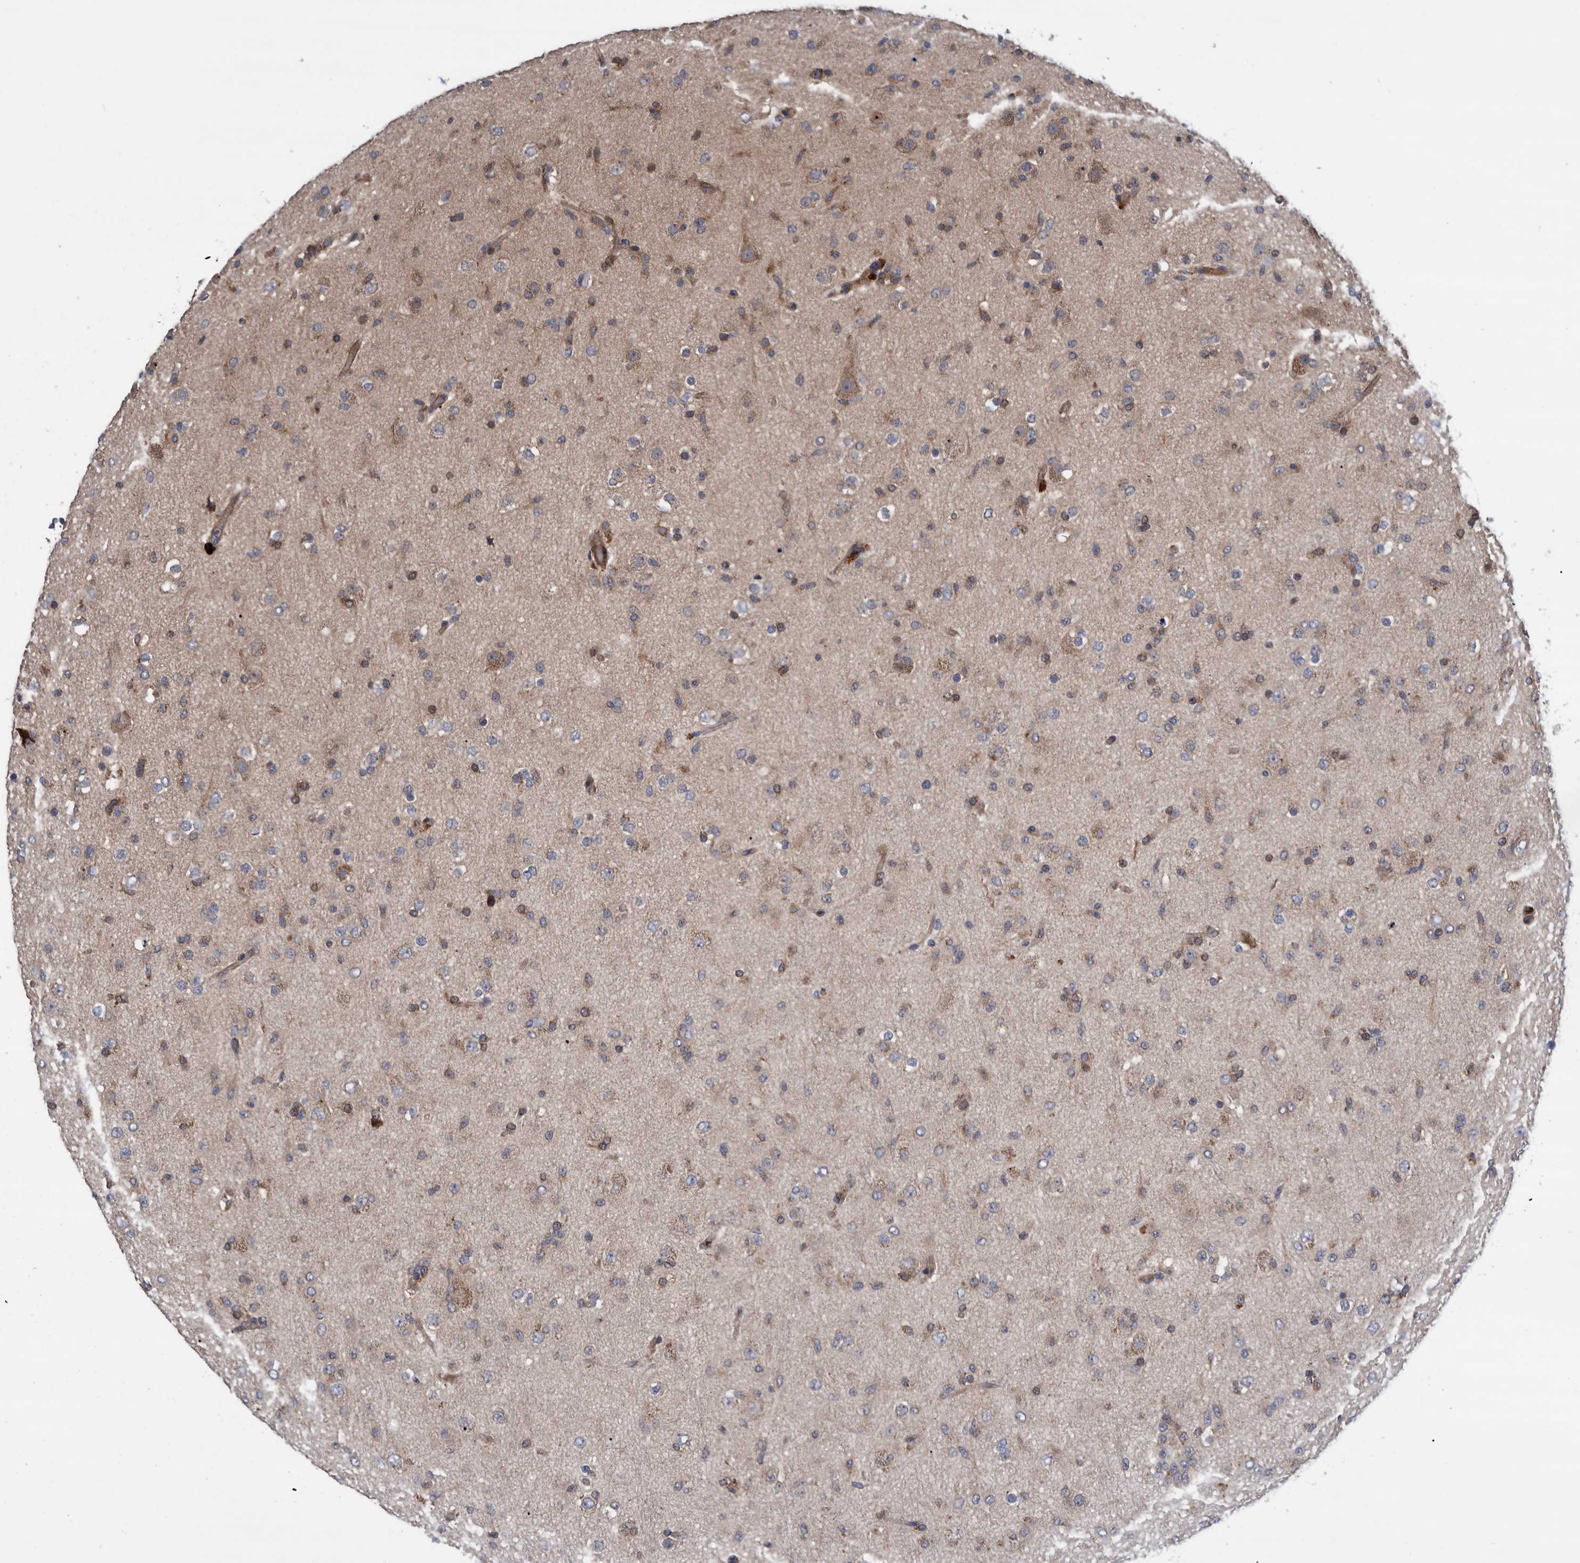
{"staining": {"intensity": "weak", "quantity": ">75%", "location": "cytoplasmic/membranous"}, "tissue": "glioma", "cell_type": "Tumor cells", "image_type": "cancer", "snomed": [{"axis": "morphology", "description": "Glioma, malignant, Low grade"}, {"axis": "topography", "description": "Brain"}], "caption": "Weak cytoplasmic/membranous expression is appreciated in approximately >75% of tumor cells in malignant glioma (low-grade).", "gene": "GRPEL2", "patient": {"sex": "male", "age": 65}}